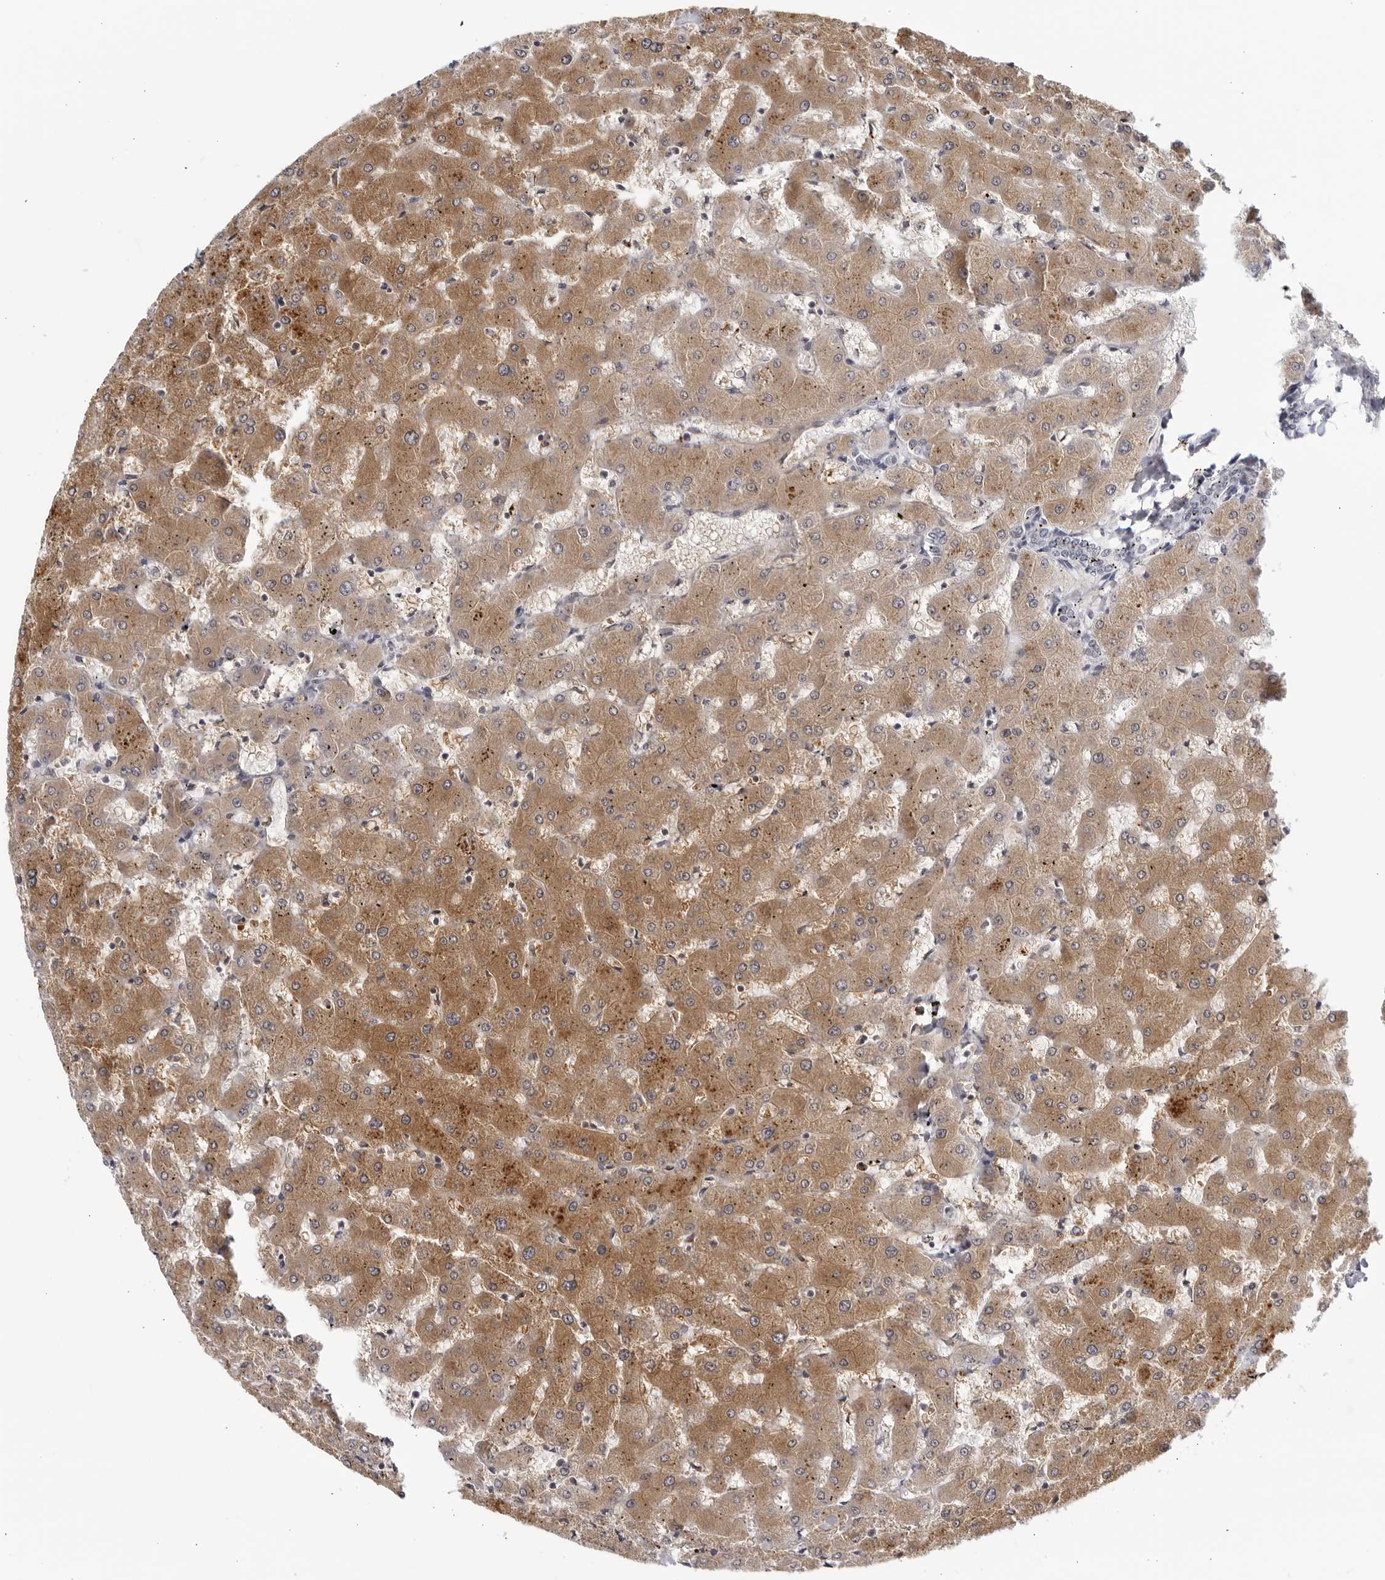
{"staining": {"intensity": "negative", "quantity": "none", "location": "none"}, "tissue": "liver", "cell_type": "Cholangiocytes", "image_type": "normal", "snomed": [{"axis": "morphology", "description": "Normal tissue, NOS"}, {"axis": "topography", "description": "Liver"}], "caption": "High magnification brightfield microscopy of unremarkable liver stained with DAB (brown) and counterstained with hematoxylin (blue): cholangiocytes show no significant expression. Brightfield microscopy of immunohistochemistry (IHC) stained with DAB (3,3'-diaminobenzidine) (brown) and hematoxylin (blue), captured at high magnification.", "gene": "STRADB", "patient": {"sex": "female", "age": 63}}